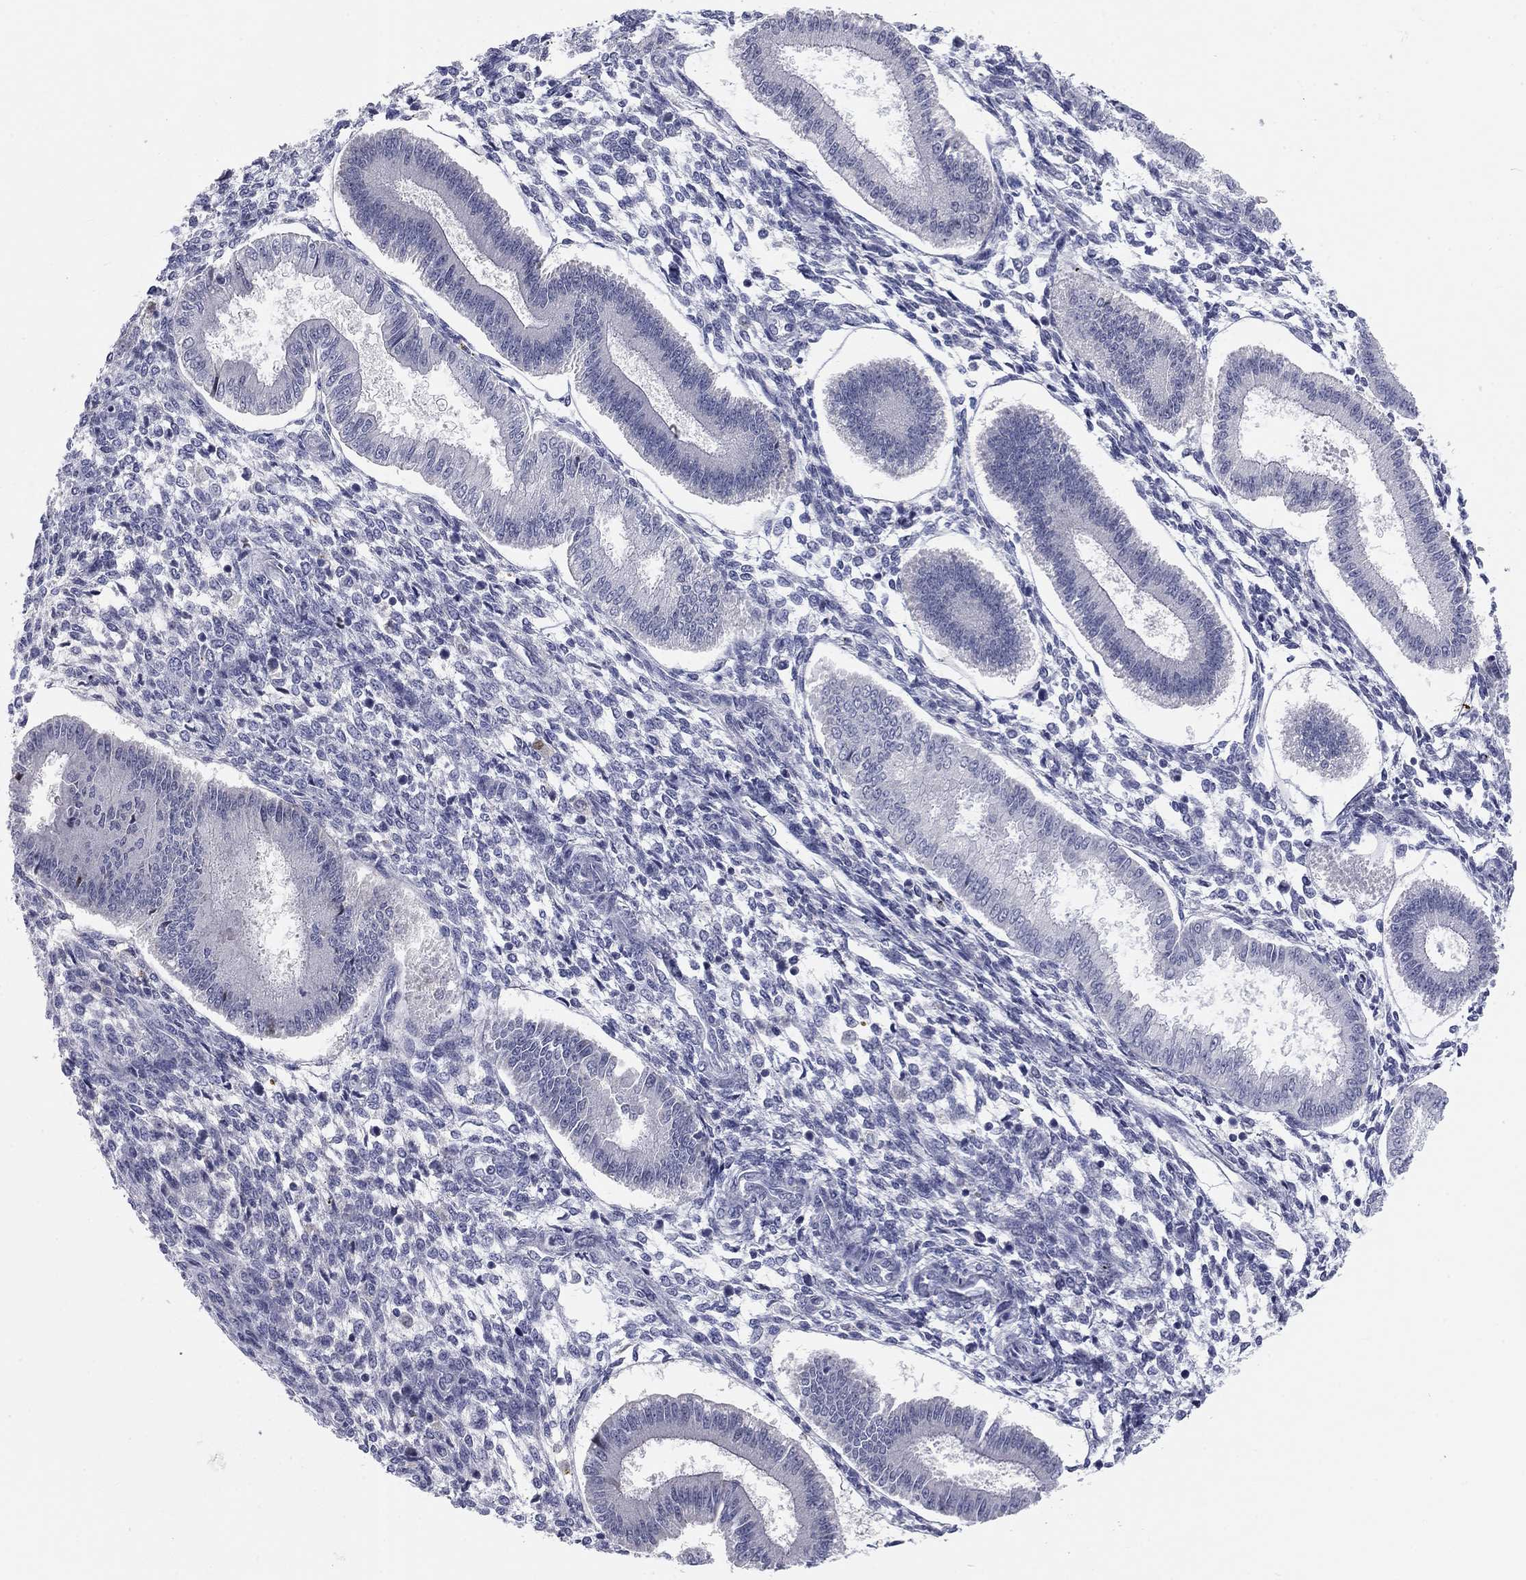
{"staining": {"intensity": "negative", "quantity": "none", "location": "none"}, "tissue": "endometrium", "cell_type": "Cells in endometrial stroma", "image_type": "normal", "snomed": [{"axis": "morphology", "description": "Normal tissue, NOS"}, {"axis": "topography", "description": "Endometrium"}], "caption": "A high-resolution histopathology image shows immunohistochemistry staining of benign endometrium, which reveals no significant positivity in cells in endometrial stroma. The staining is performed using DAB (3,3'-diaminobenzidine) brown chromogen with nuclei counter-stained in using hematoxylin.", "gene": "CALB1", "patient": {"sex": "female", "age": 43}}